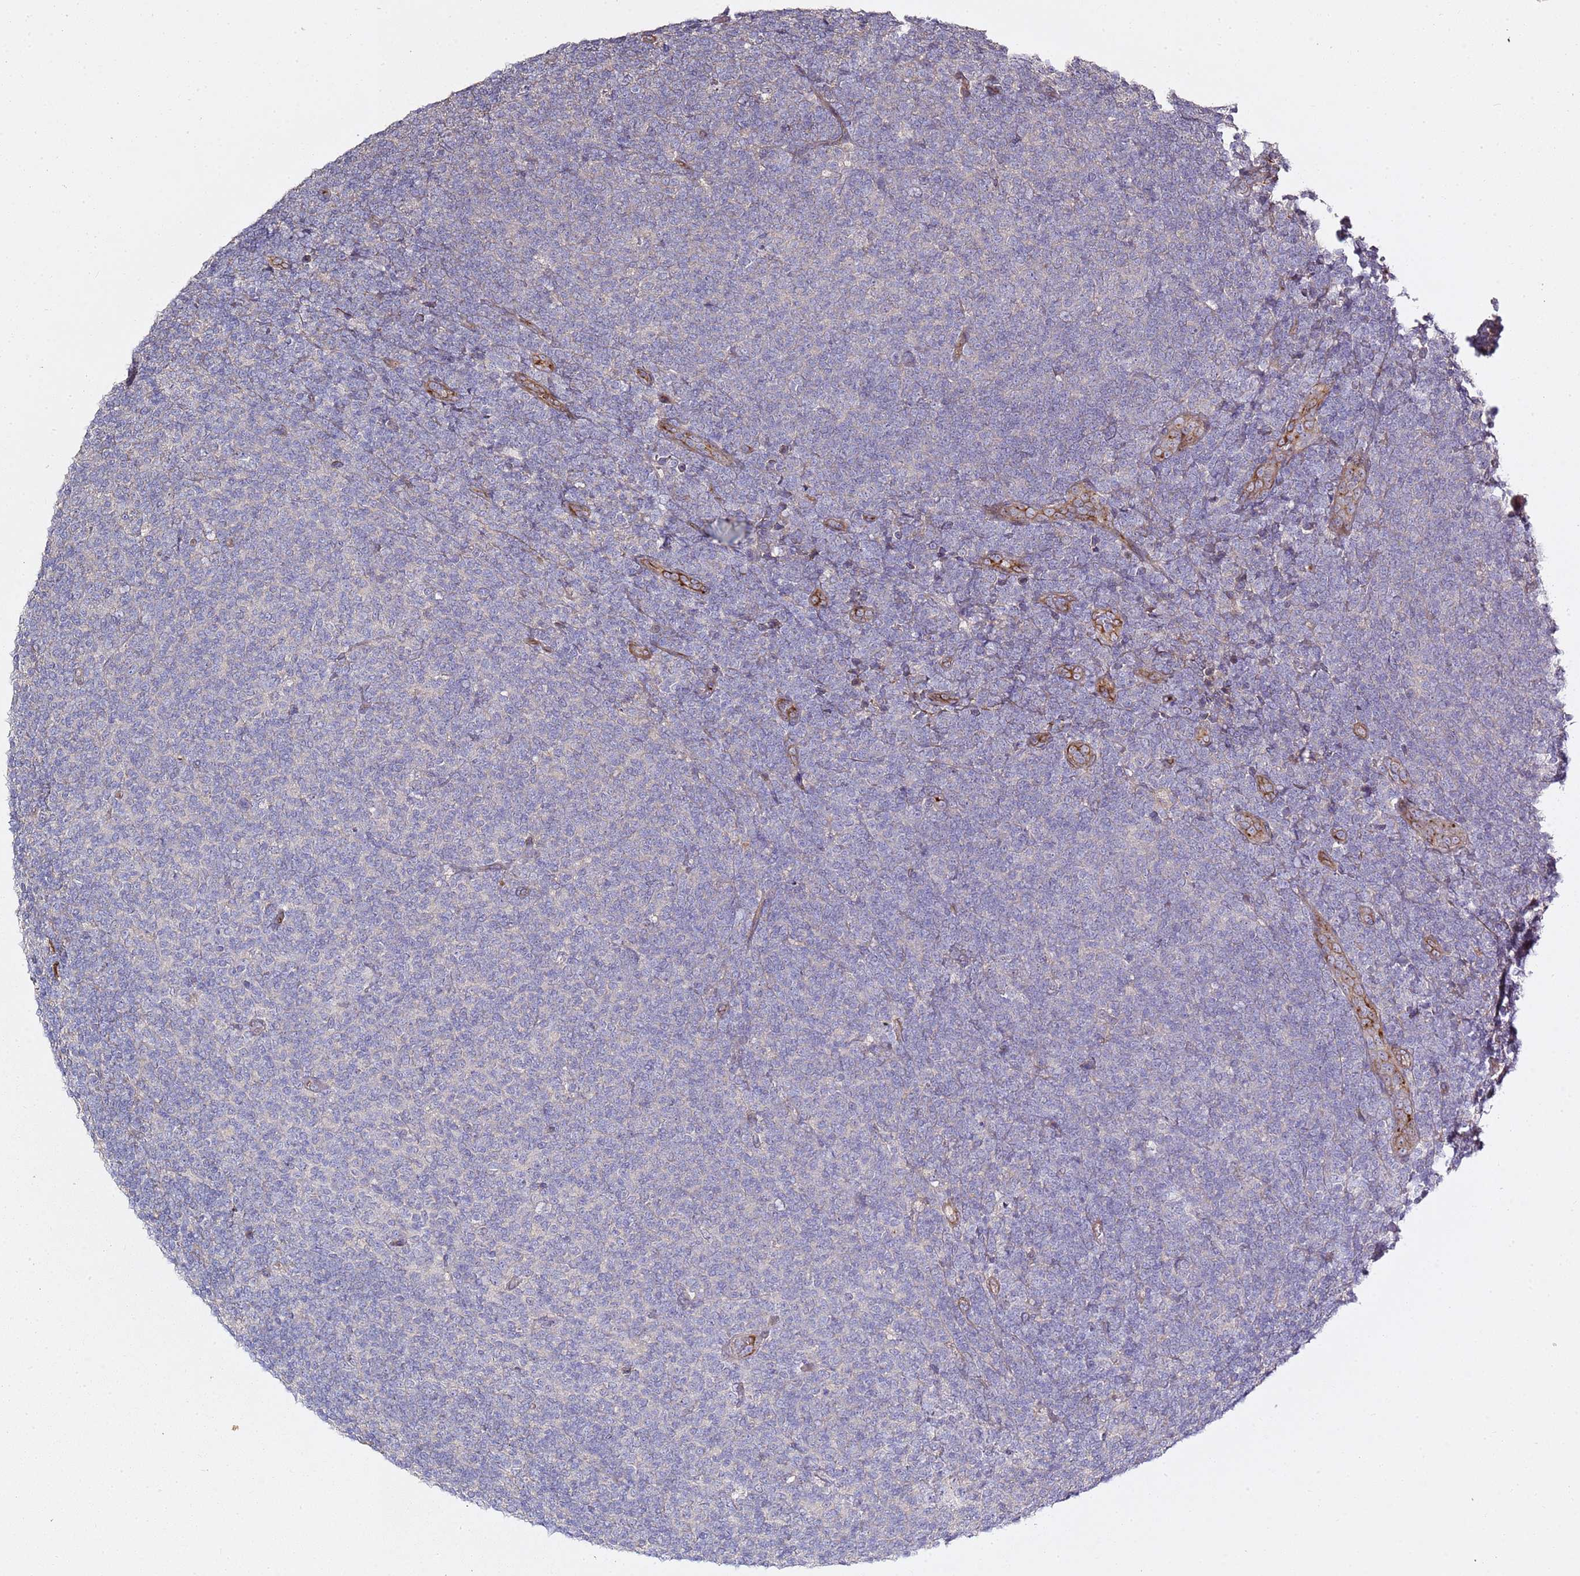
{"staining": {"intensity": "negative", "quantity": "none", "location": "none"}, "tissue": "lymphoma", "cell_type": "Tumor cells", "image_type": "cancer", "snomed": [{"axis": "morphology", "description": "Malignant lymphoma, non-Hodgkin's type, Low grade"}, {"axis": "topography", "description": "Lymph node"}], "caption": "A micrograph of lymphoma stained for a protein demonstrates no brown staining in tumor cells.", "gene": "EPS8L1", "patient": {"sex": "male", "age": 66}}